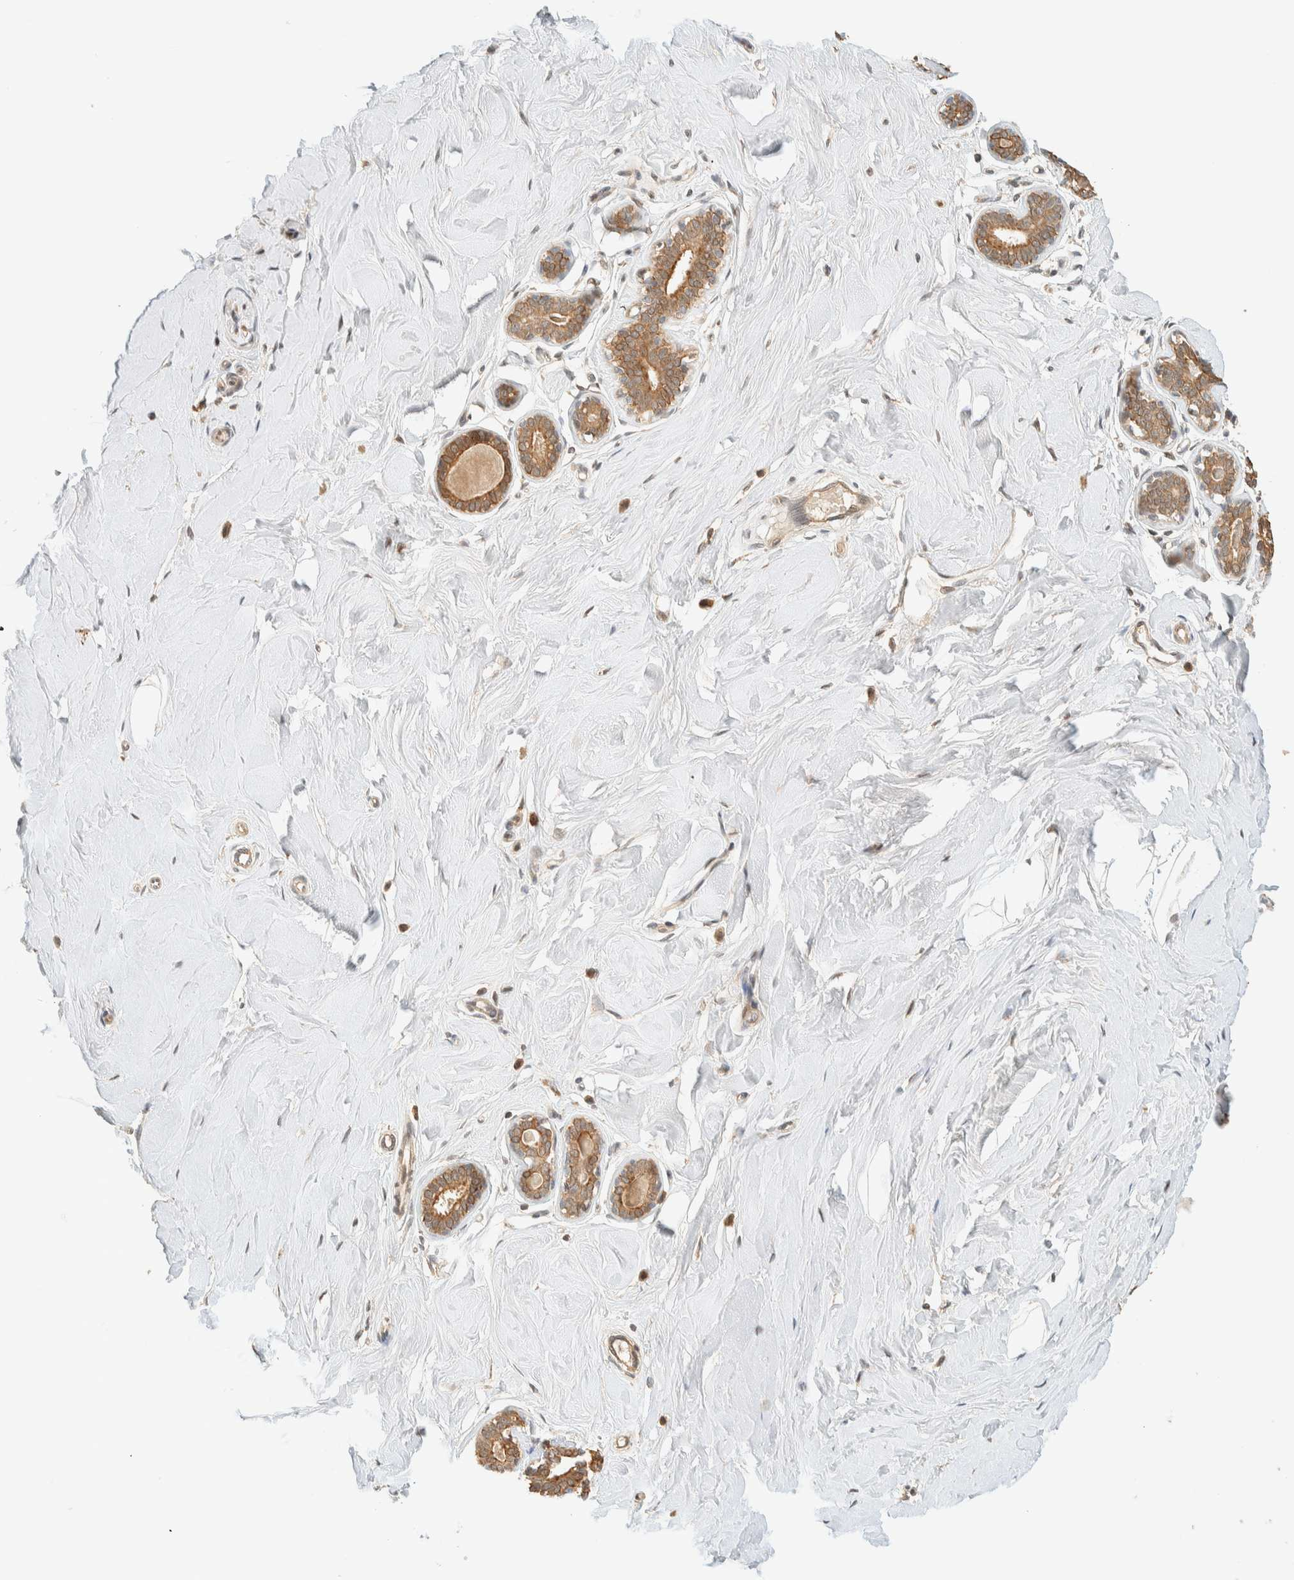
{"staining": {"intensity": "negative", "quantity": "none", "location": "none"}, "tissue": "breast", "cell_type": "Adipocytes", "image_type": "normal", "snomed": [{"axis": "morphology", "description": "Normal tissue, NOS"}, {"axis": "topography", "description": "Breast"}], "caption": "IHC photomicrograph of unremarkable human breast stained for a protein (brown), which demonstrates no staining in adipocytes.", "gene": "ZBTB34", "patient": {"sex": "female", "age": 23}}